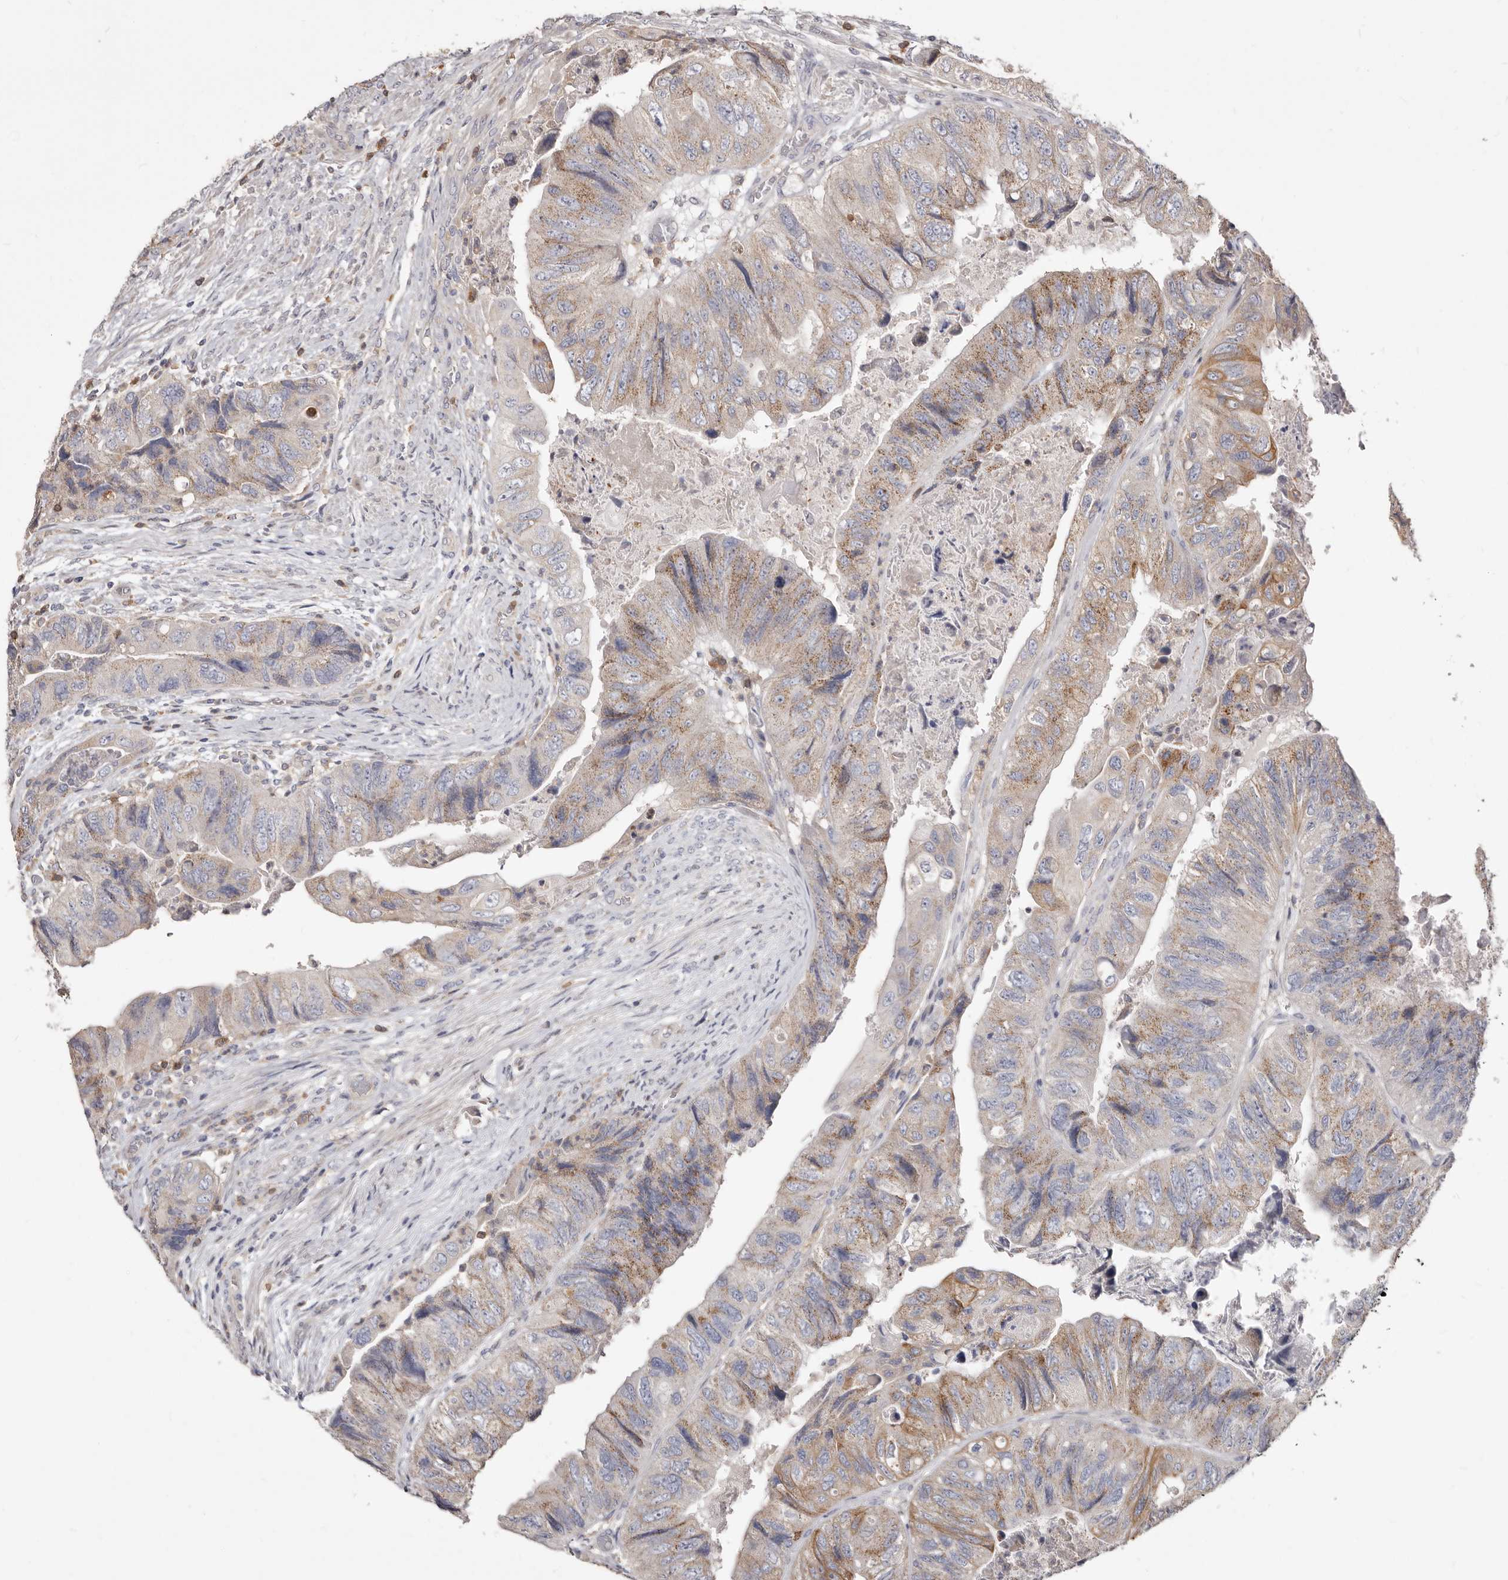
{"staining": {"intensity": "moderate", "quantity": "25%-75%", "location": "cytoplasmic/membranous"}, "tissue": "colorectal cancer", "cell_type": "Tumor cells", "image_type": "cancer", "snomed": [{"axis": "morphology", "description": "Adenocarcinoma, NOS"}, {"axis": "topography", "description": "Rectum"}], "caption": "Adenocarcinoma (colorectal) stained for a protein (brown) exhibits moderate cytoplasmic/membranous positive positivity in about 25%-75% of tumor cells.", "gene": "LRRC25", "patient": {"sex": "male", "age": 63}}